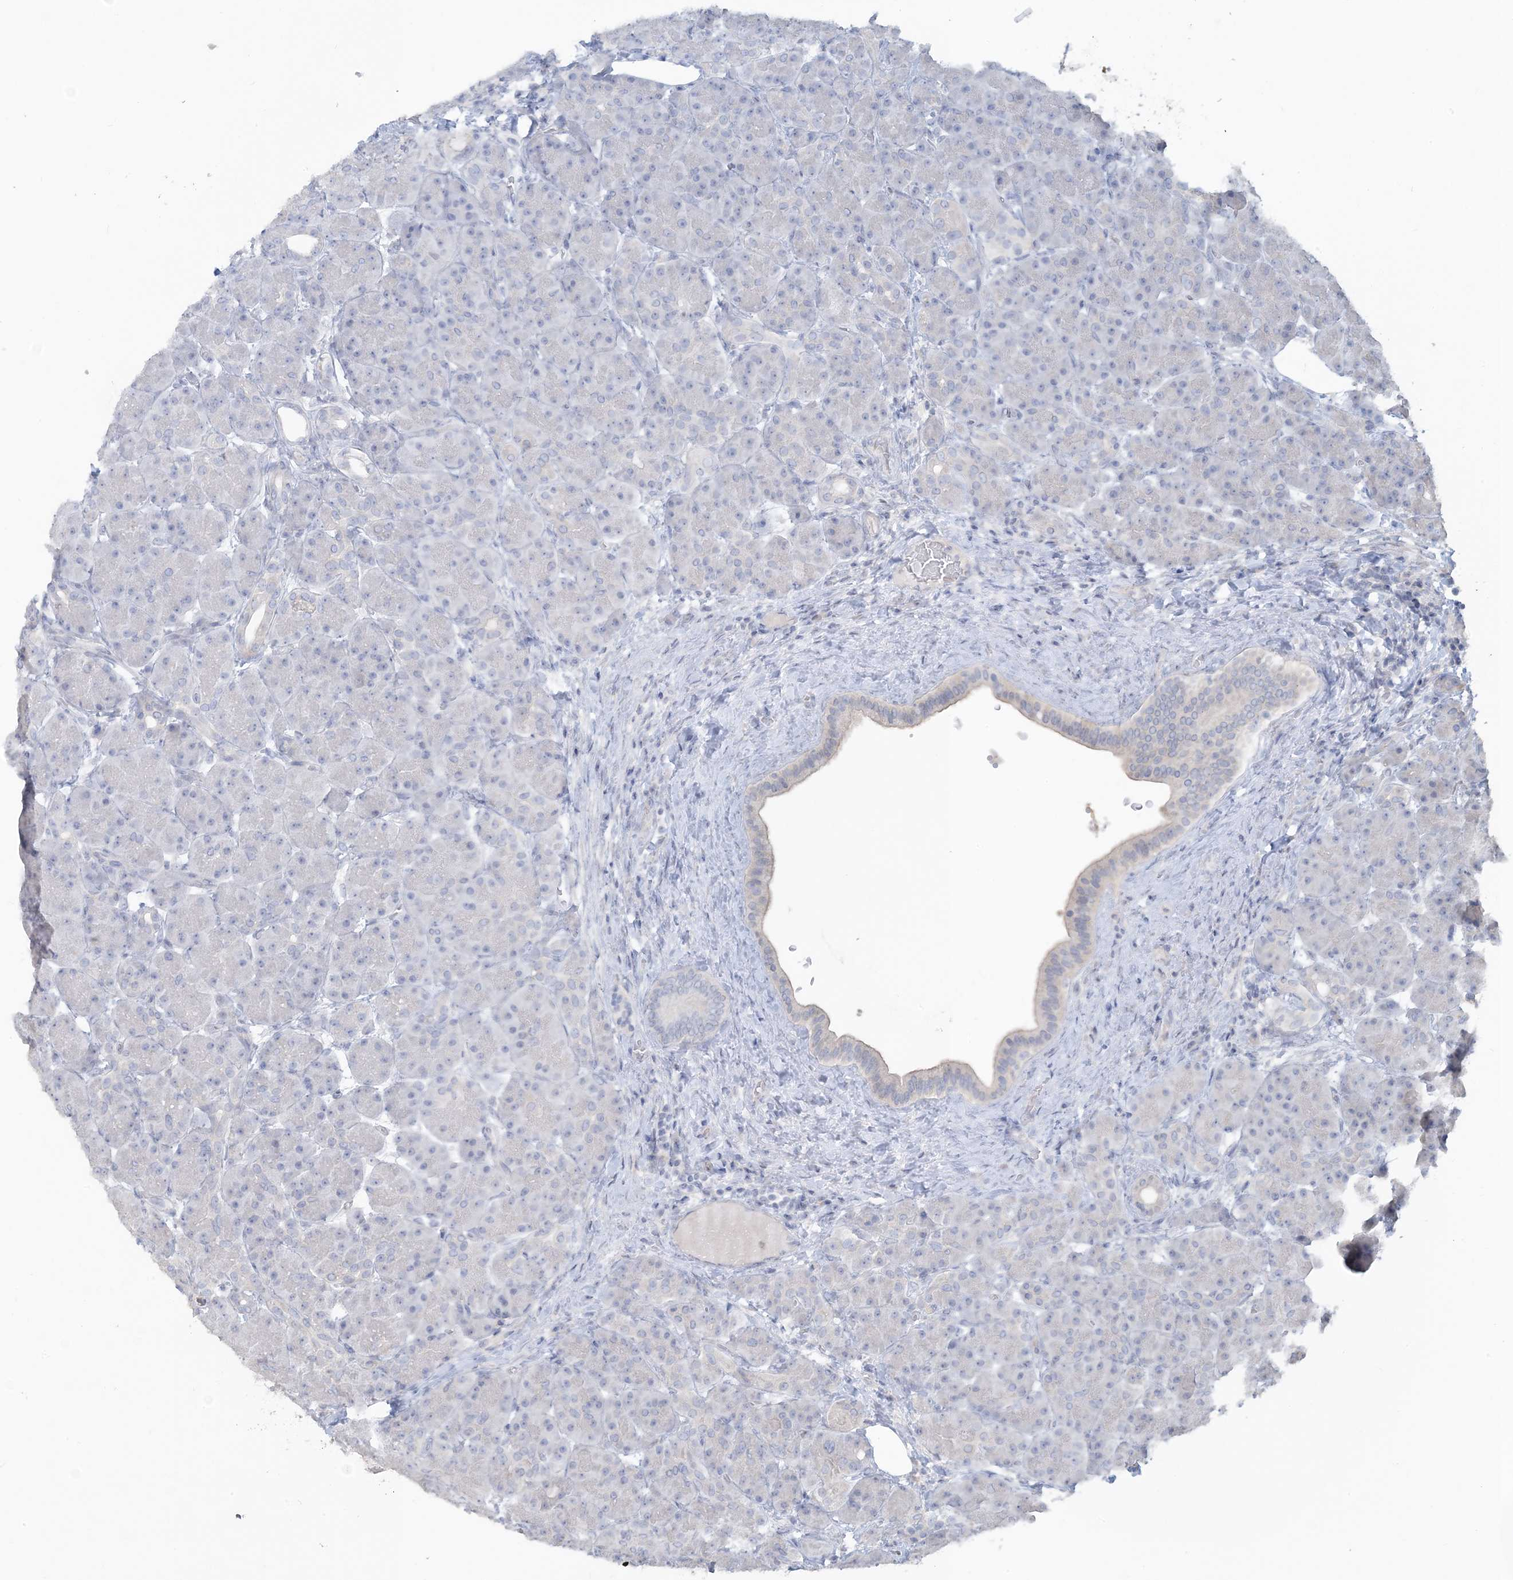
{"staining": {"intensity": "negative", "quantity": "none", "location": "none"}, "tissue": "pancreas", "cell_type": "Exocrine glandular cells", "image_type": "normal", "snomed": [{"axis": "morphology", "description": "Normal tissue, NOS"}, {"axis": "topography", "description": "Pancreas"}], "caption": "High power microscopy image of an IHC photomicrograph of unremarkable pancreas, revealing no significant expression in exocrine glandular cells.", "gene": "NPHS2", "patient": {"sex": "male", "age": 63}}